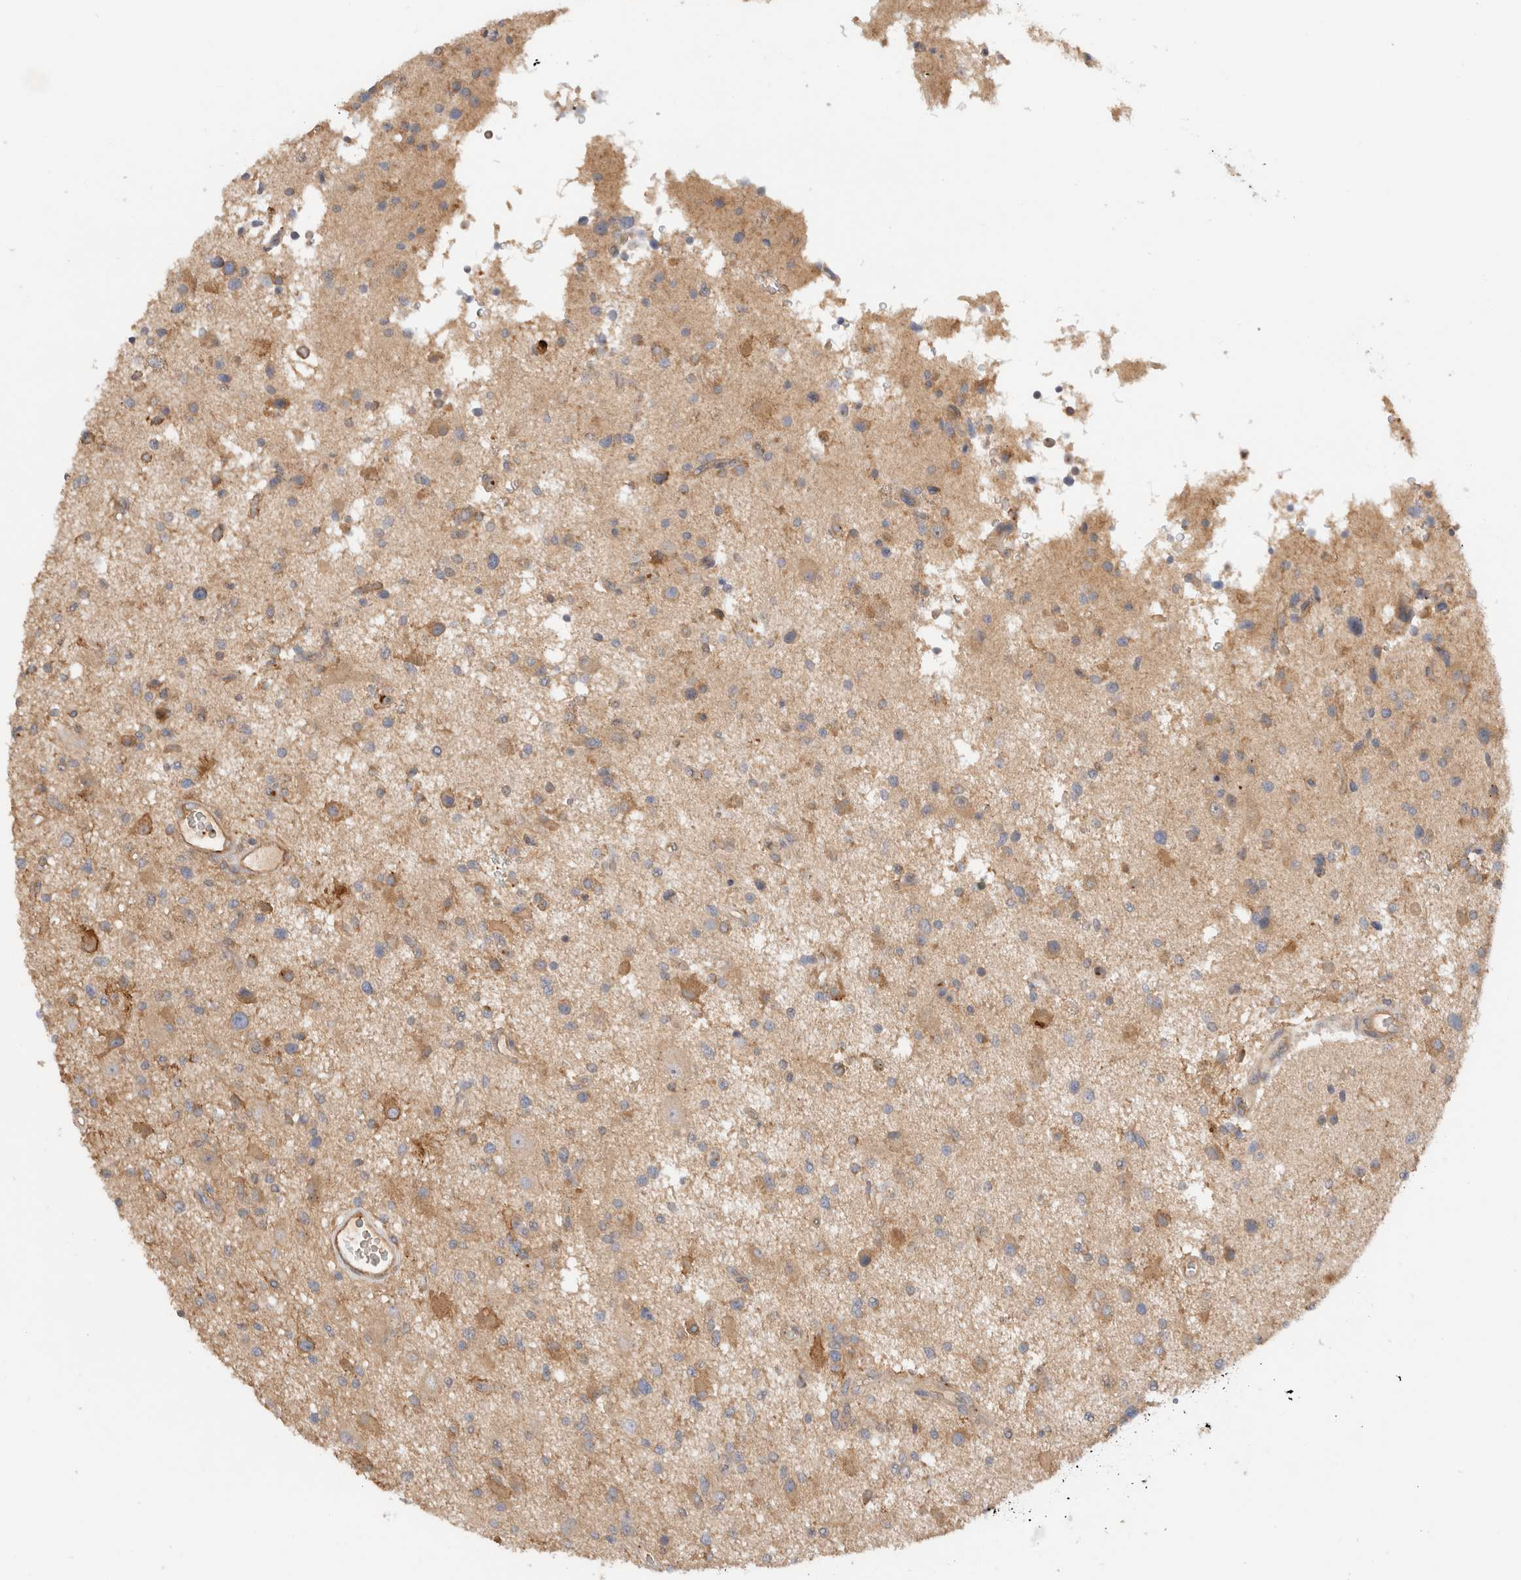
{"staining": {"intensity": "moderate", "quantity": "25%-75%", "location": "cytoplasmic/membranous"}, "tissue": "glioma", "cell_type": "Tumor cells", "image_type": "cancer", "snomed": [{"axis": "morphology", "description": "Glioma, malignant, High grade"}, {"axis": "topography", "description": "Brain"}], "caption": "The immunohistochemical stain labels moderate cytoplasmic/membranous staining in tumor cells of high-grade glioma (malignant) tissue.", "gene": "SGK3", "patient": {"sex": "male", "age": 33}}